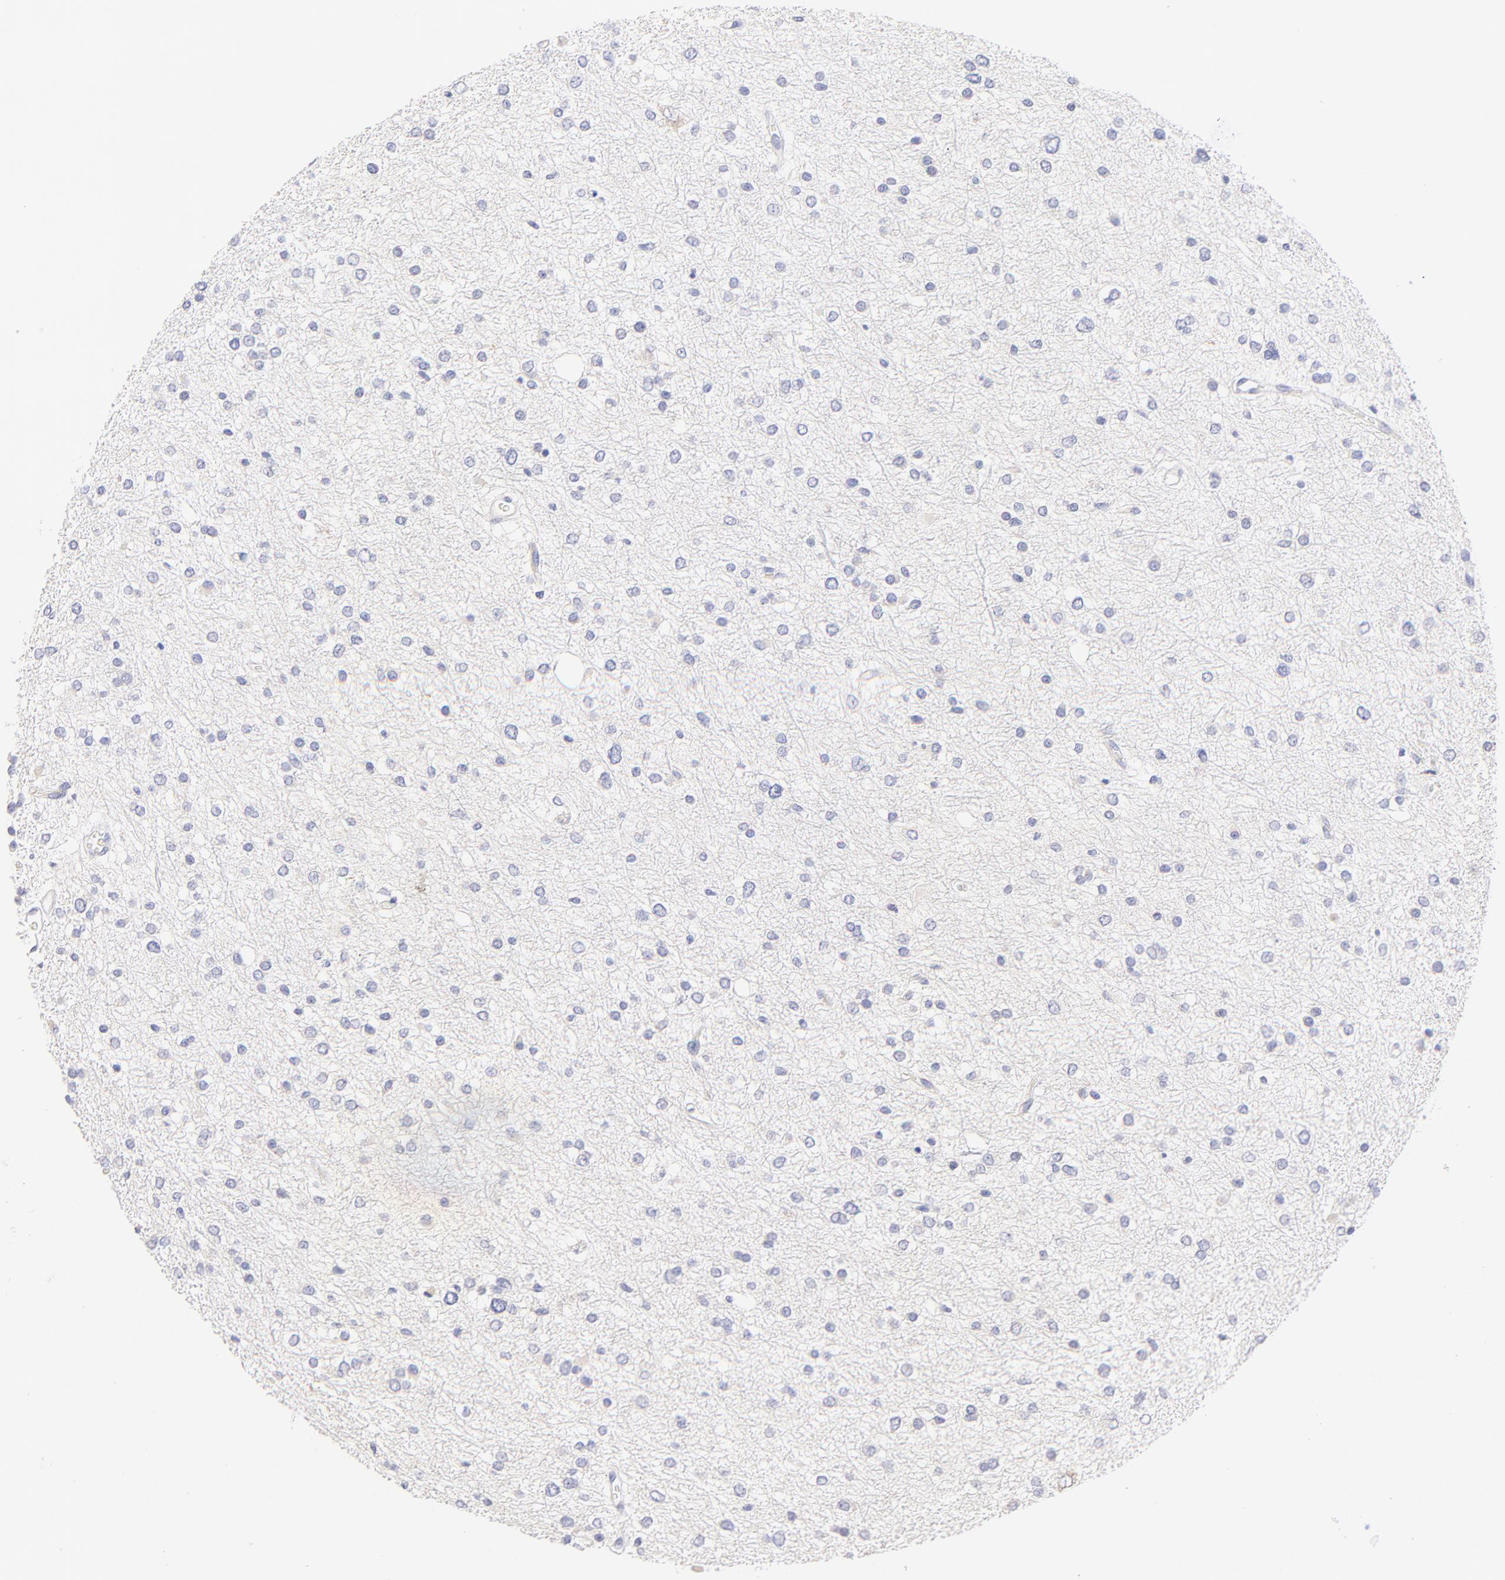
{"staining": {"intensity": "negative", "quantity": "none", "location": "none"}, "tissue": "glioma", "cell_type": "Tumor cells", "image_type": "cancer", "snomed": [{"axis": "morphology", "description": "Glioma, malignant, Low grade"}, {"axis": "topography", "description": "Brain"}], "caption": "A high-resolution micrograph shows immunohistochemistry staining of malignant glioma (low-grade), which demonstrates no significant expression in tumor cells.", "gene": "EBP", "patient": {"sex": "female", "age": 36}}